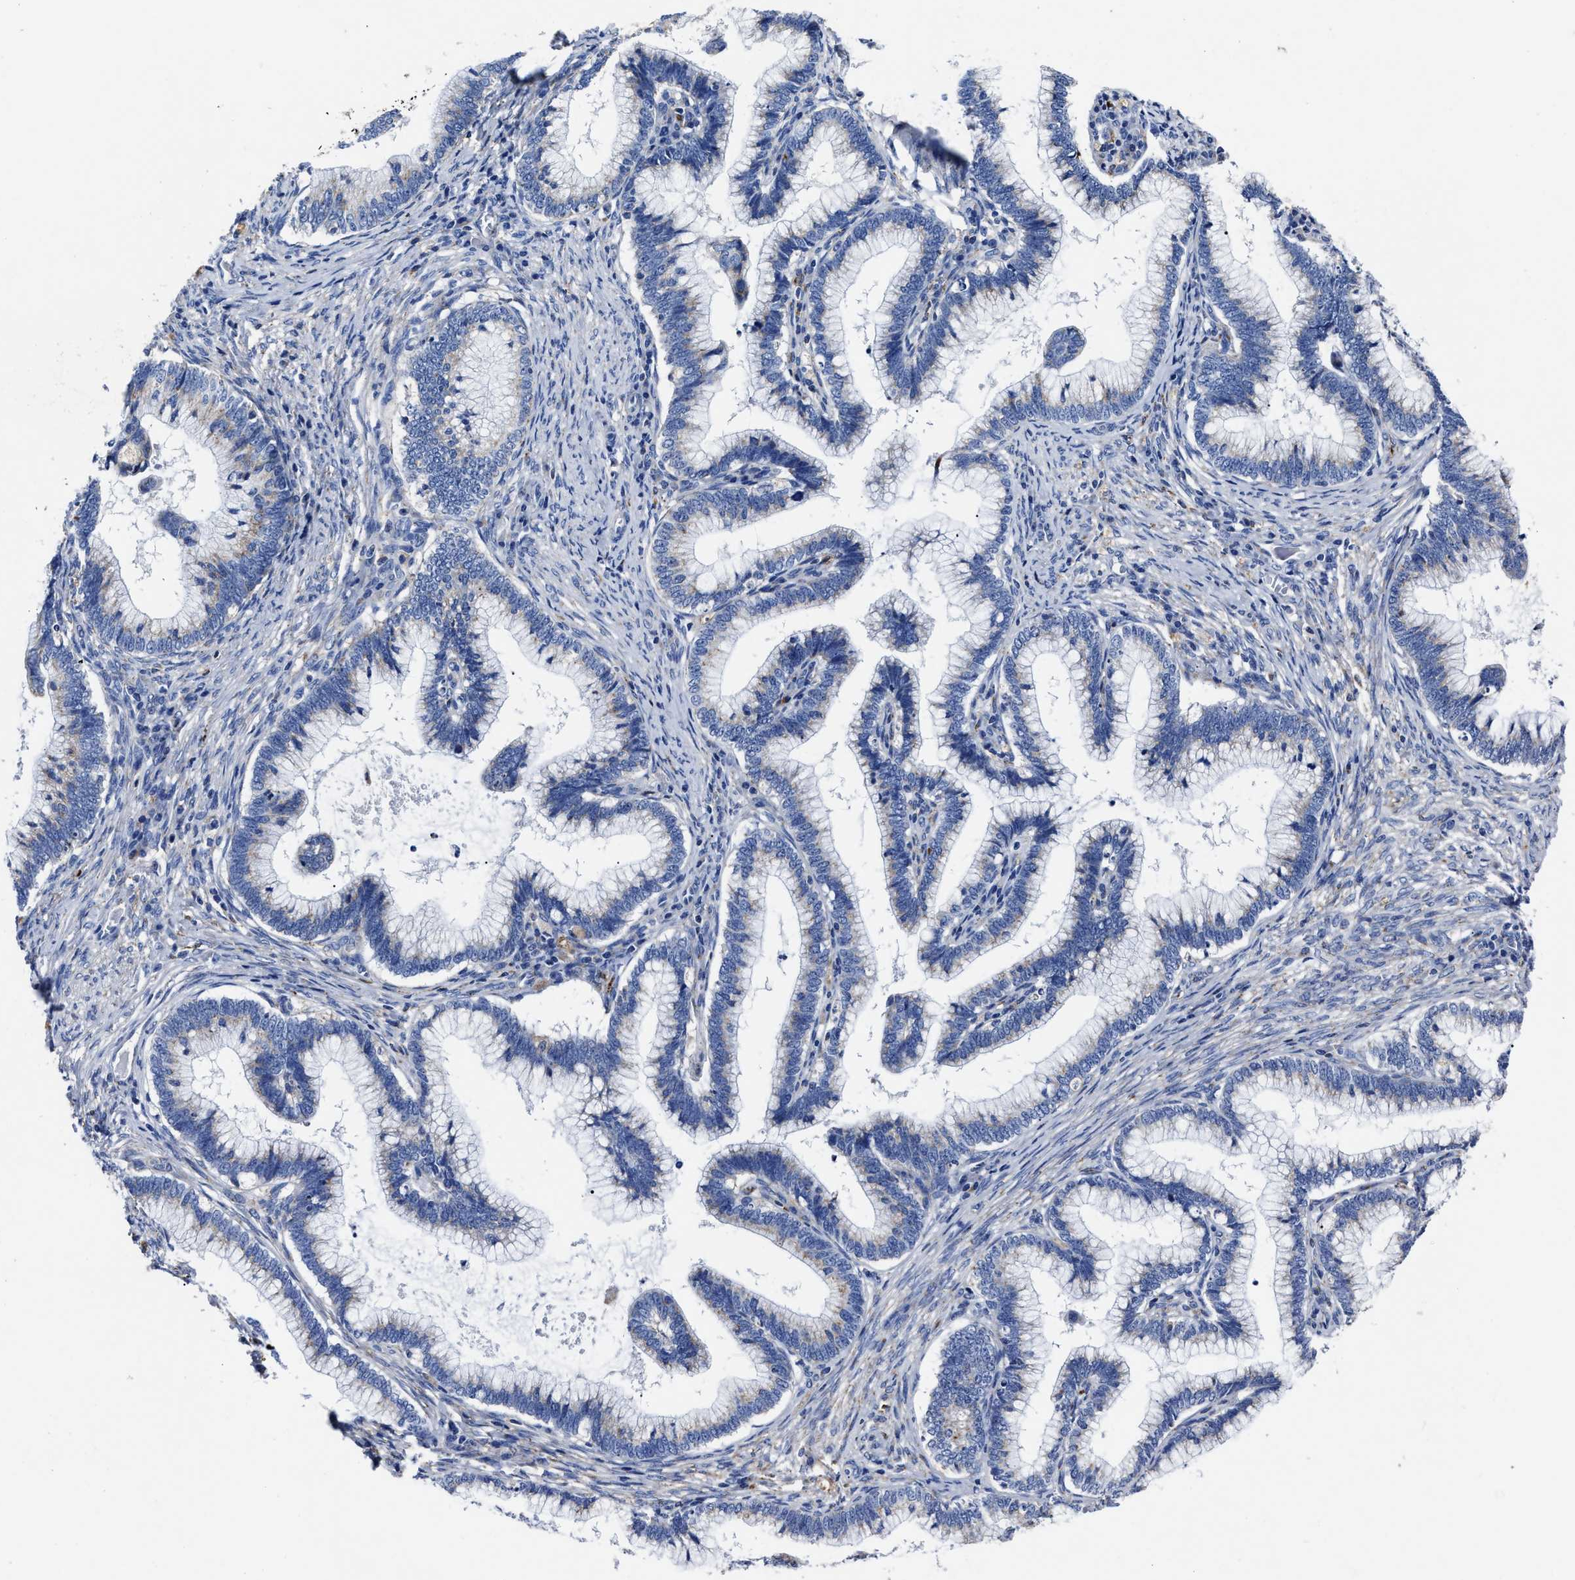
{"staining": {"intensity": "negative", "quantity": "none", "location": "none"}, "tissue": "cervical cancer", "cell_type": "Tumor cells", "image_type": "cancer", "snomed": [{"axis": "morphology", "description": "Adenocarcinoma, NOS"}, {"axis": "topography", "description": "Cervix"}], "caption": "The micrograph demonstrates no staining of tumor cells in cervical cancer. Nuclei are stained in blue.", "gene": "LAMTOR4", "patient": {"sex": "female", "age": 36}}